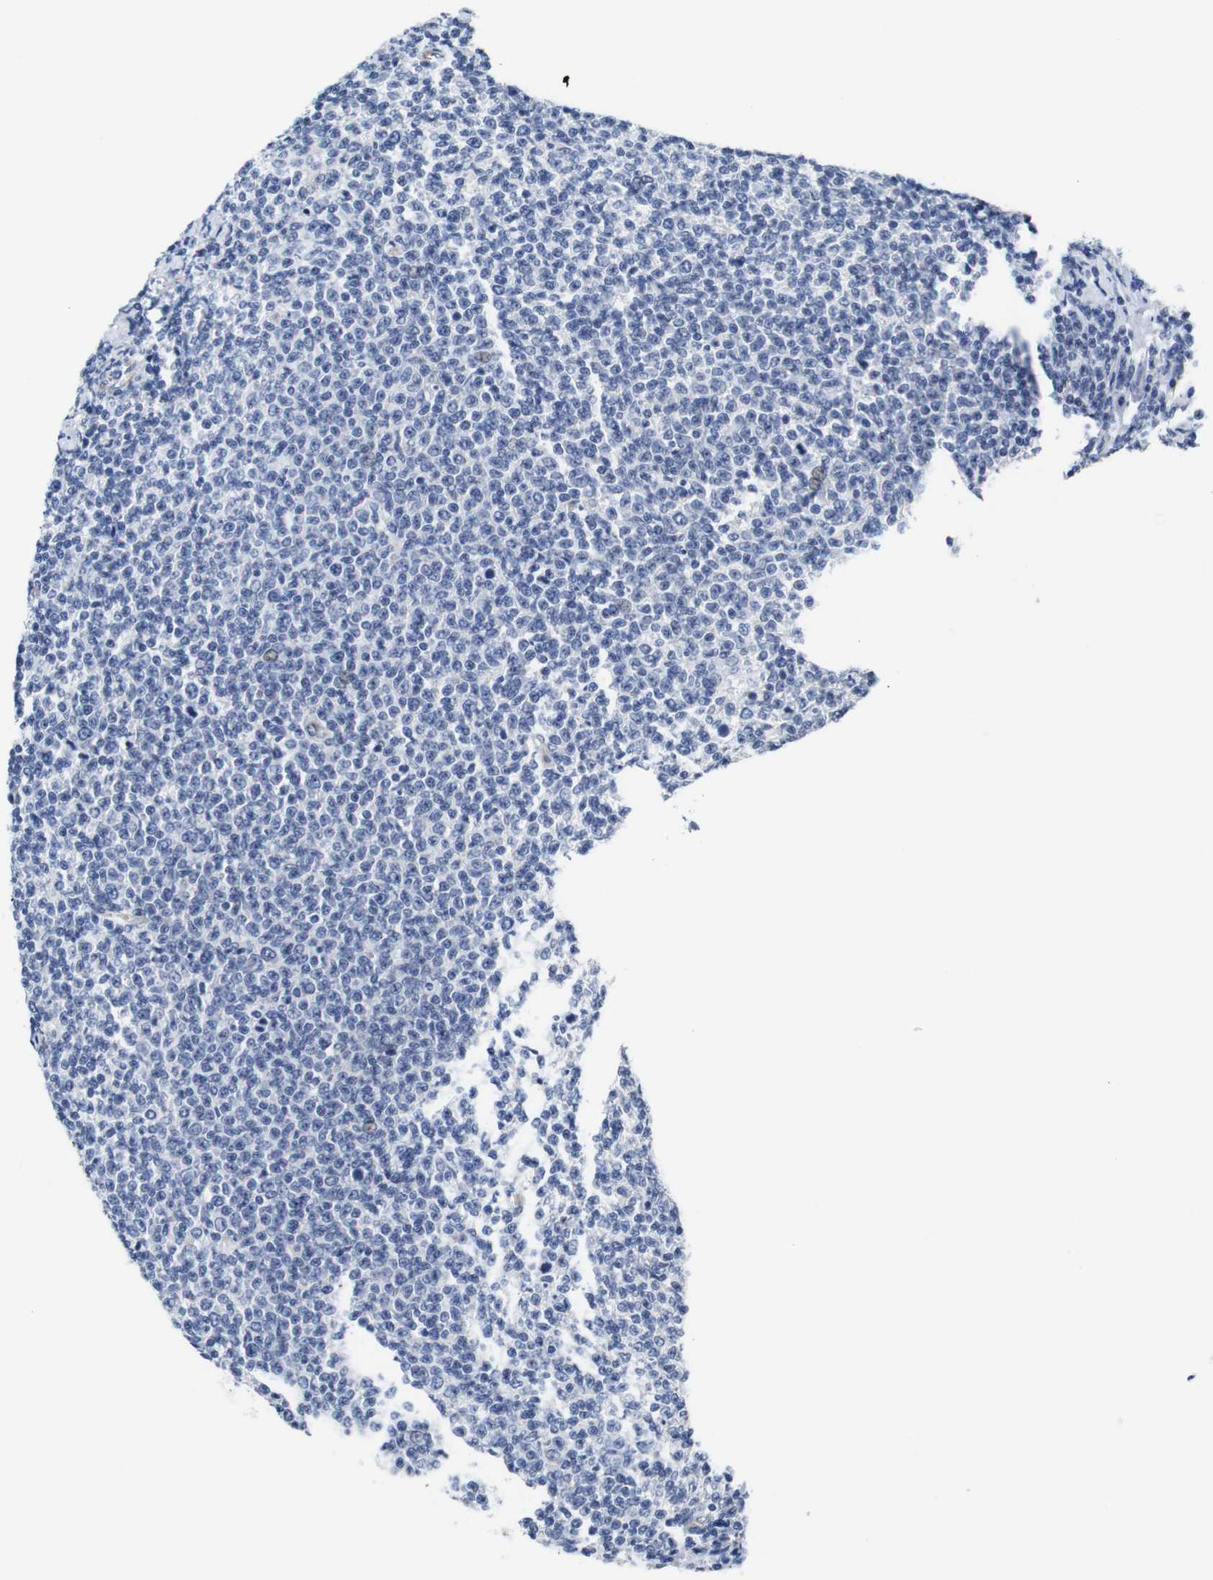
{"staining": {"intensity": "negative", "quantity": "none", "location": "none"}, "tissue": "lymphoma", "cell_type": "Tumor cells", "image_type": "cancer", "snomed": [{"axis": "morphology", "description": "Malignant lymphoma, non-Hodgkin's type, Low grade"}, {"axis": "topography", "description": "Lymph node"}], "caption": "A histopathology image of human malignant lymphoma, non-Hodgkin's type (low-grade) is negative for staining in tumor cells.", "gene": "SOCS3", "patient": {"sex": "male", "age": 66}}